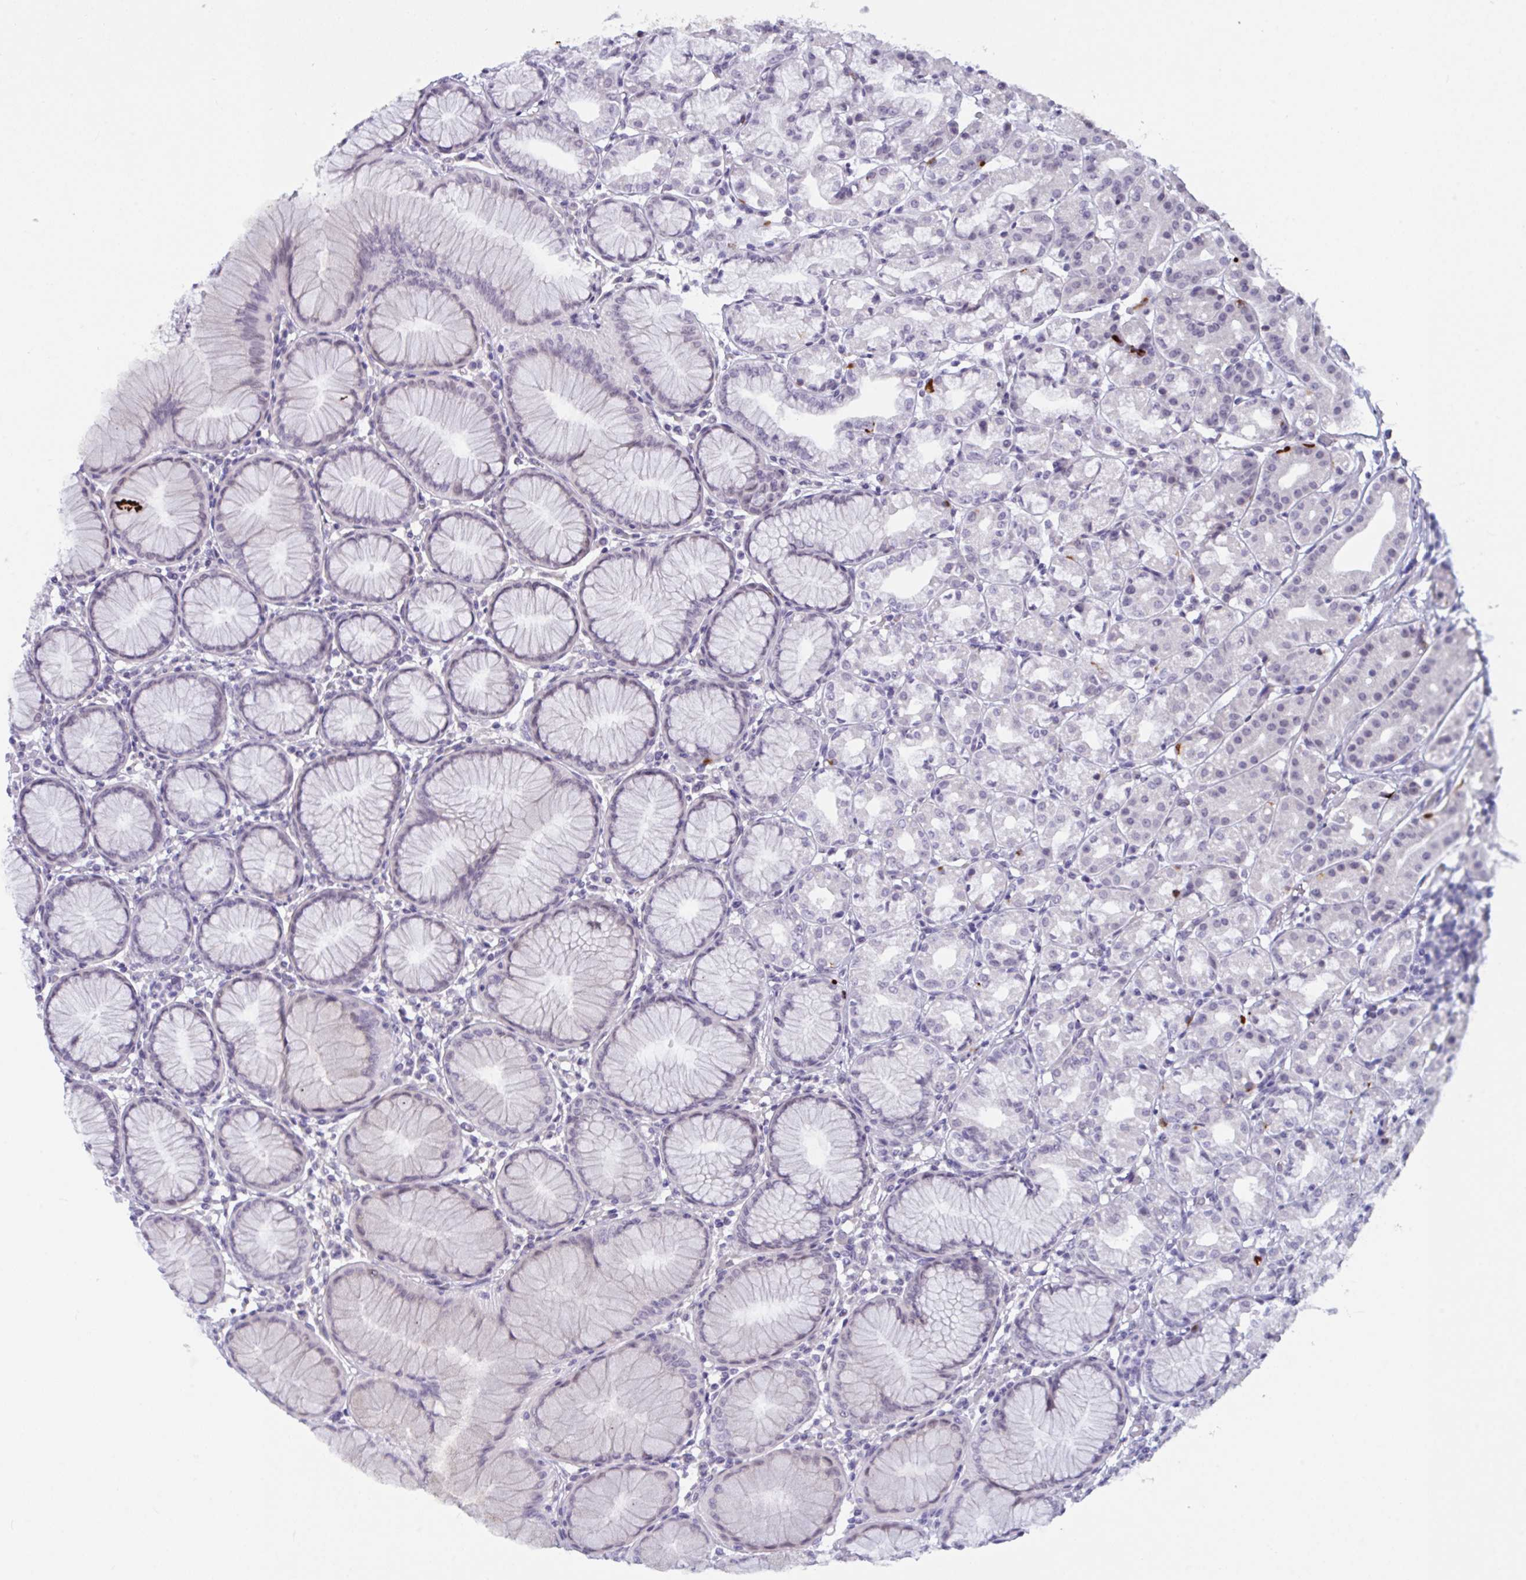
{"staining": {"intensity": "strong", "quantity": "<25%", "location": "cytoplasmic/membranous"}, "tissue": "stomach", "cell_type": "Glandular cells", "image_type": "normal", "snomed": [{"axis": "morphology", "description": "Normal tissue, NOS"}, {"axis": "topography", "description": "Stomach"}], "caption": "Immunohistochemistry of unremarkable stomach displays medium levels of strong cytoplasmic/membranous positivity in approximately <25% of glandular cells. (brown staining indicates protein expression, while blue staining denotes nuclei).", "gene": "TCEAL8", "patient": {"sex": "female", "age": 57}}